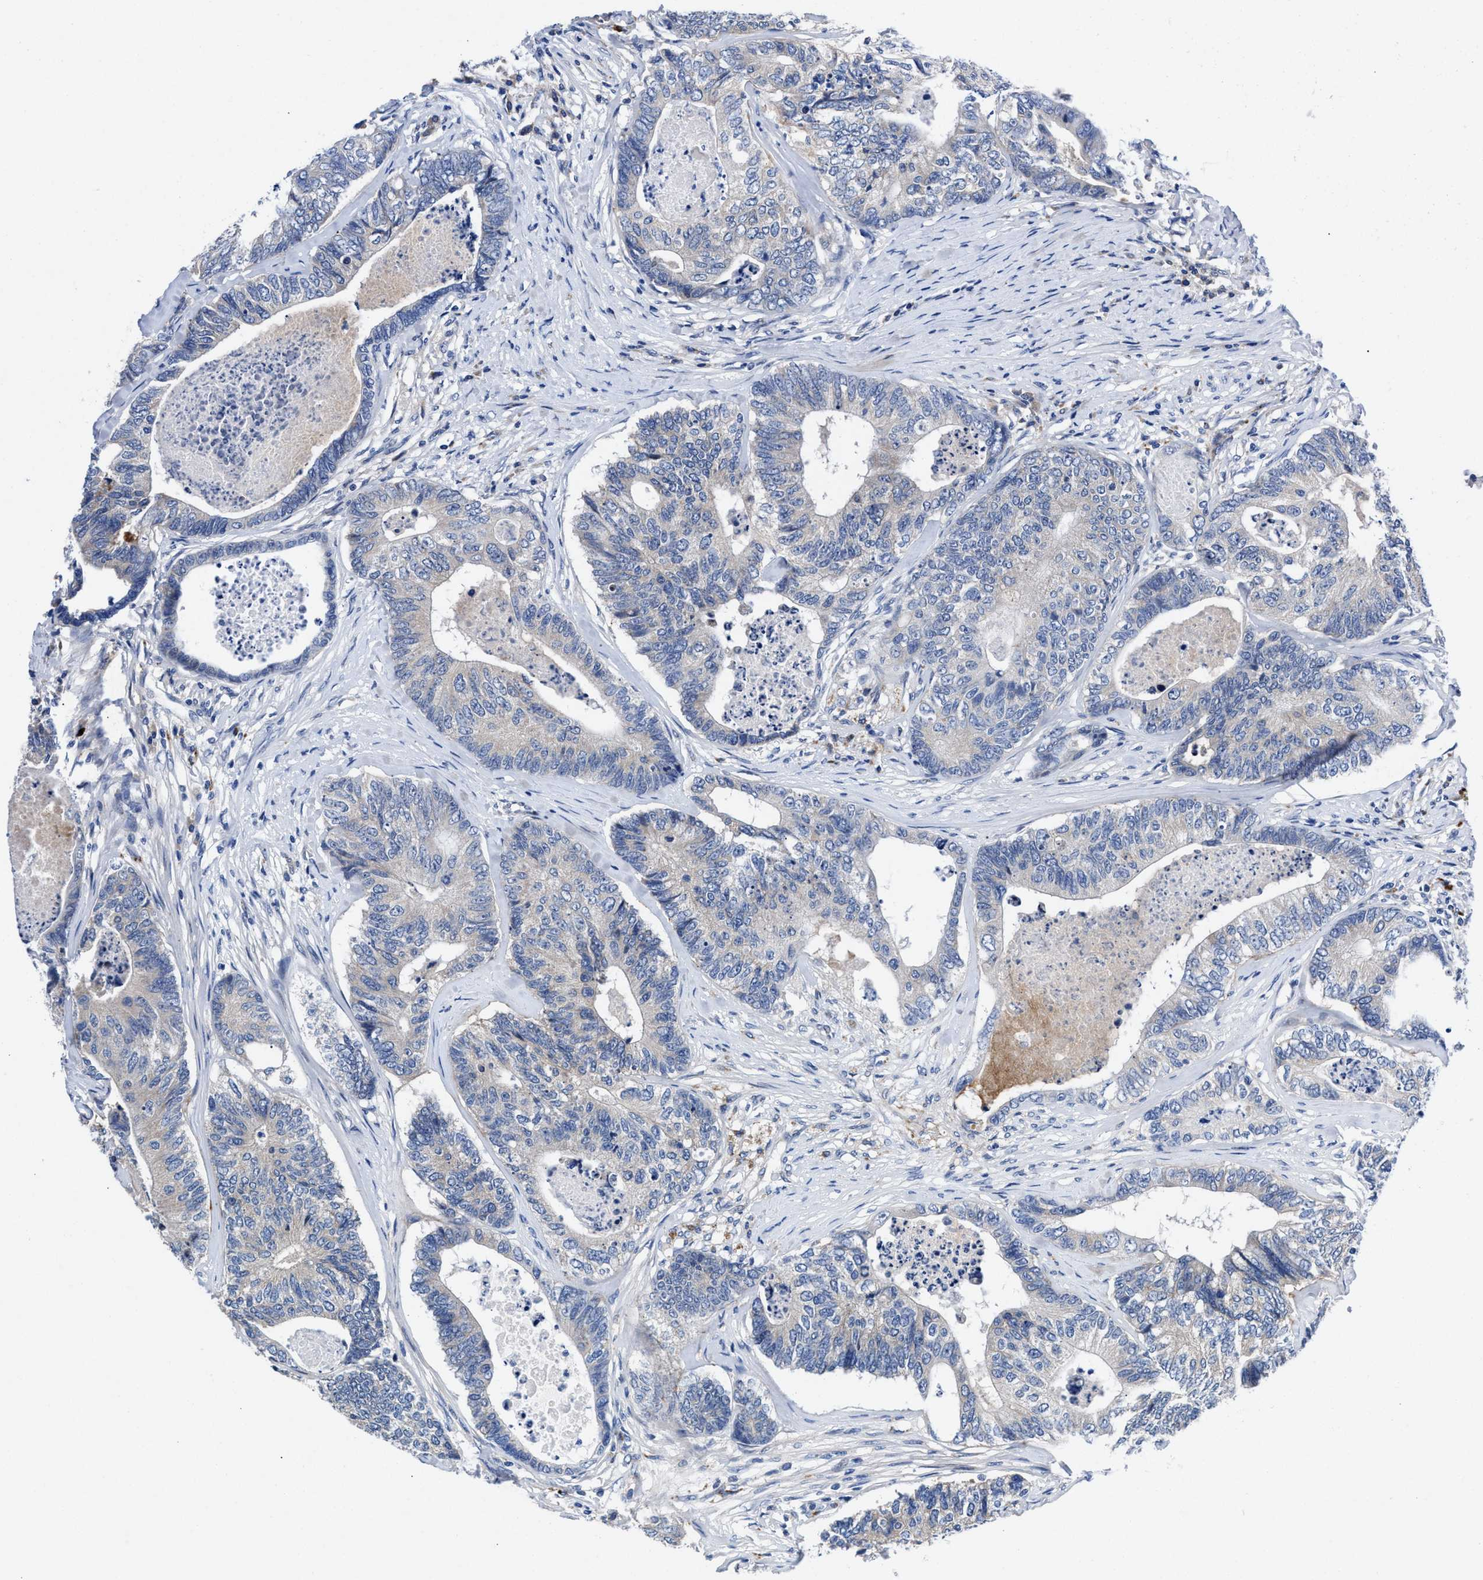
{"staining": {"intensity": "negative", "quantity": "none", "location": "none"}, "tissue": "colorectal cancer", "cell_type": "Tumor cells", "image_type": "cancer", "snomed": [{"axis": "morphology", "description": "Adenocarcinoma, NOS"}, {"axis": "topography", "description": "Colon"}], "caption": "The image exhibits no staining of tumor cells in colorectal adenocarcinoma.", "gene": "DHRS13", "patient": {"sex": "female", "age": 67}}